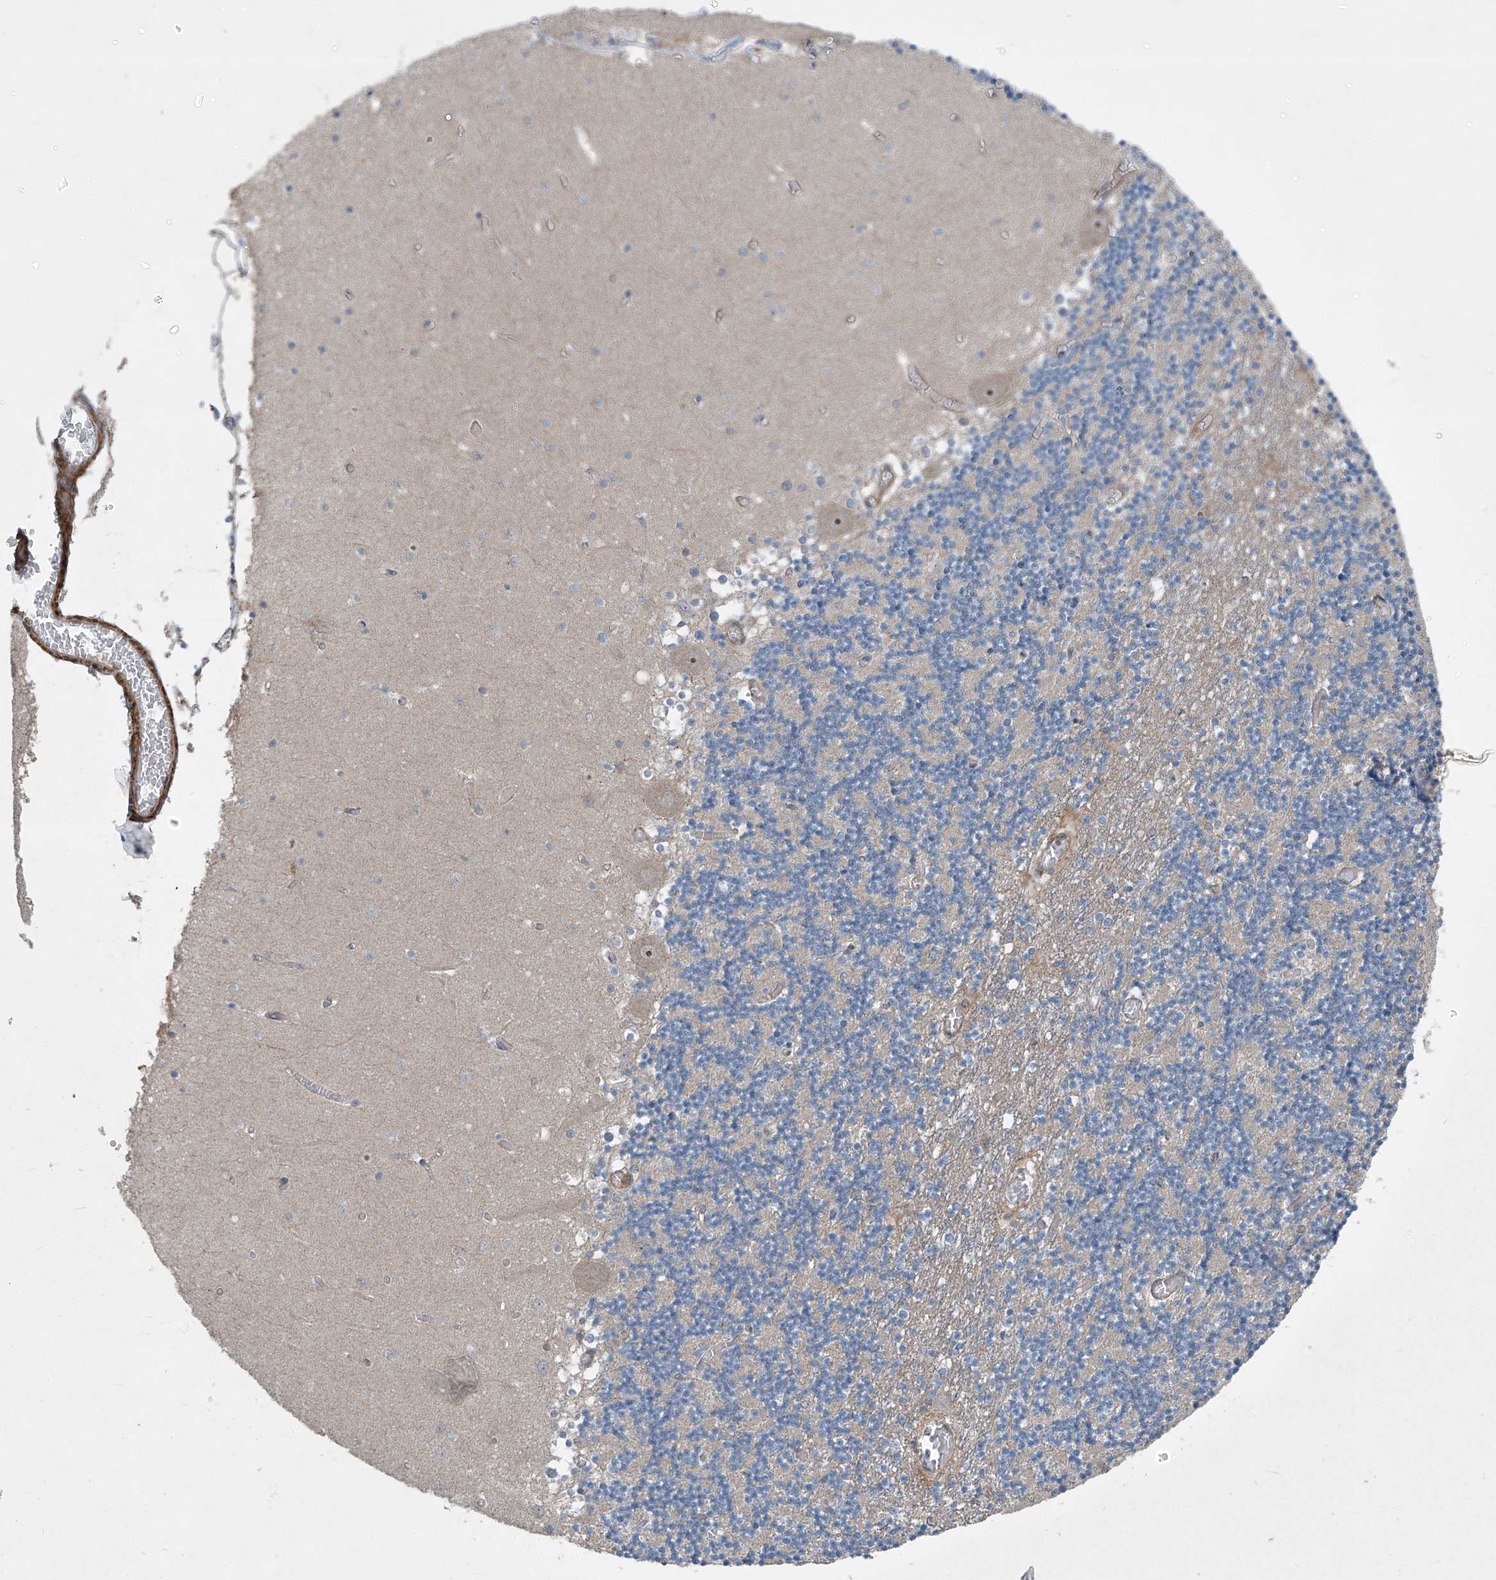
{"staining": {"intensity": "weak", "quantity": "<25%", "location": "cytoplasmic/membranous"}, "tissue": "cerebellum", "cell_type": "Cells in granular layer", "image_type": "normal", "snomed": [{"axis": "morphology", "description": "Normal tissue, NOS"}, {"axis": "topography", "description": "Cerebellum"}], "caption": "An immunohistochemistry photomicrograph of unremarkable cerebellum is shown. There is no staining in cells in granular layer of cerebellum. (DAB (3,3'-diaminobenzidine) immunohistochemistry (IHC), high magnification).", "gene": "PPCS", "patient": {"sex": "female", "age": 28}}